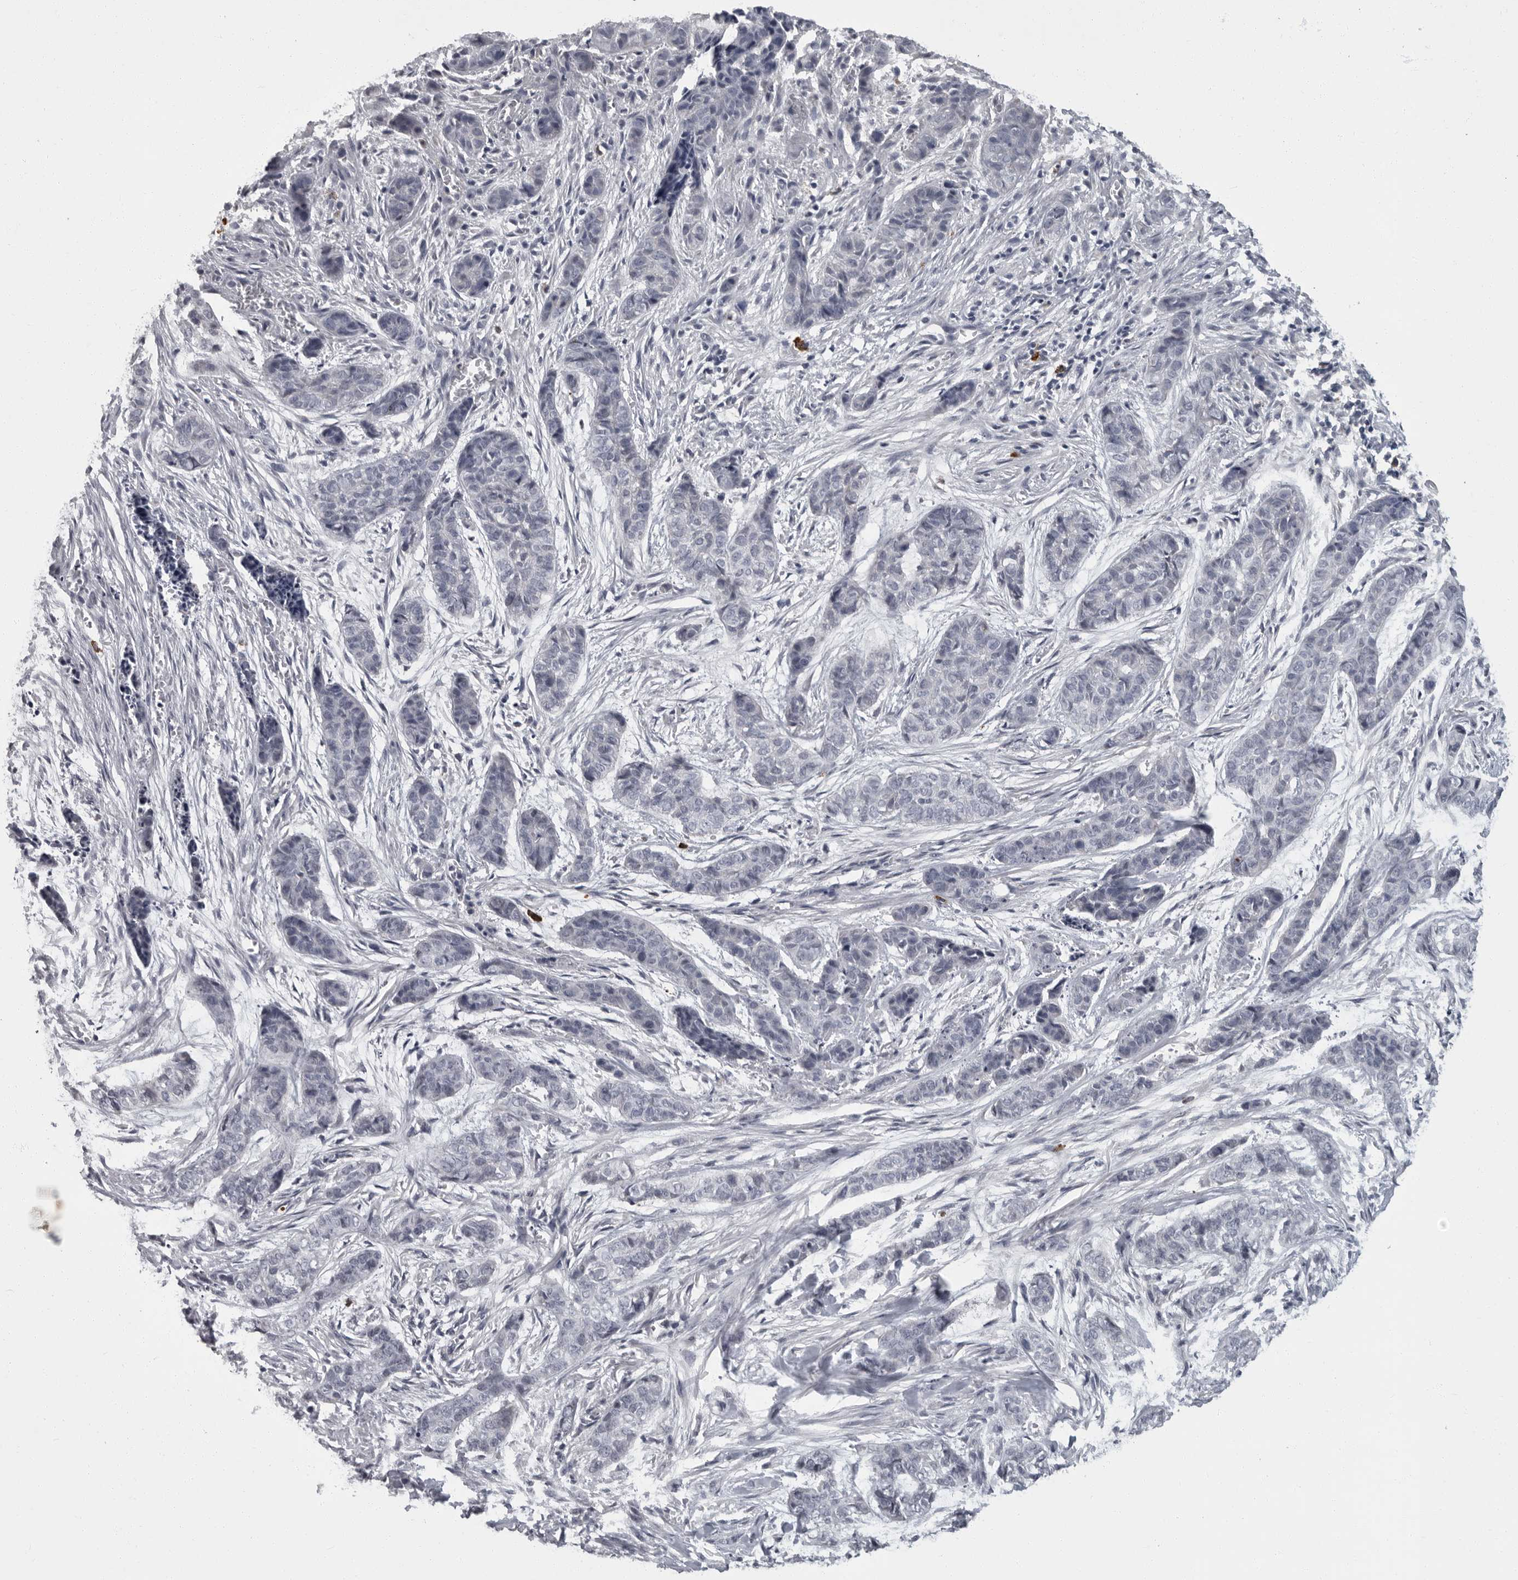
{"staining": {"intensity": "negative", "quantity": "none", "location": "none"}, "tissue": "skin cancer", "cell_type": "Tumor cells", "image_type": "cancer", "snomed": [{"axis": "morphology", "description": "Basal cell carcinoma"}, {"axis": "topography", "description": "Skin"}], "caption": "Basal cell carcinoma (skin) was stained to show a protein in brown. There is no significant expression in tumor cells.", "gene": "SLC25A39", "patient": {"sex": "female", "age": 64}}